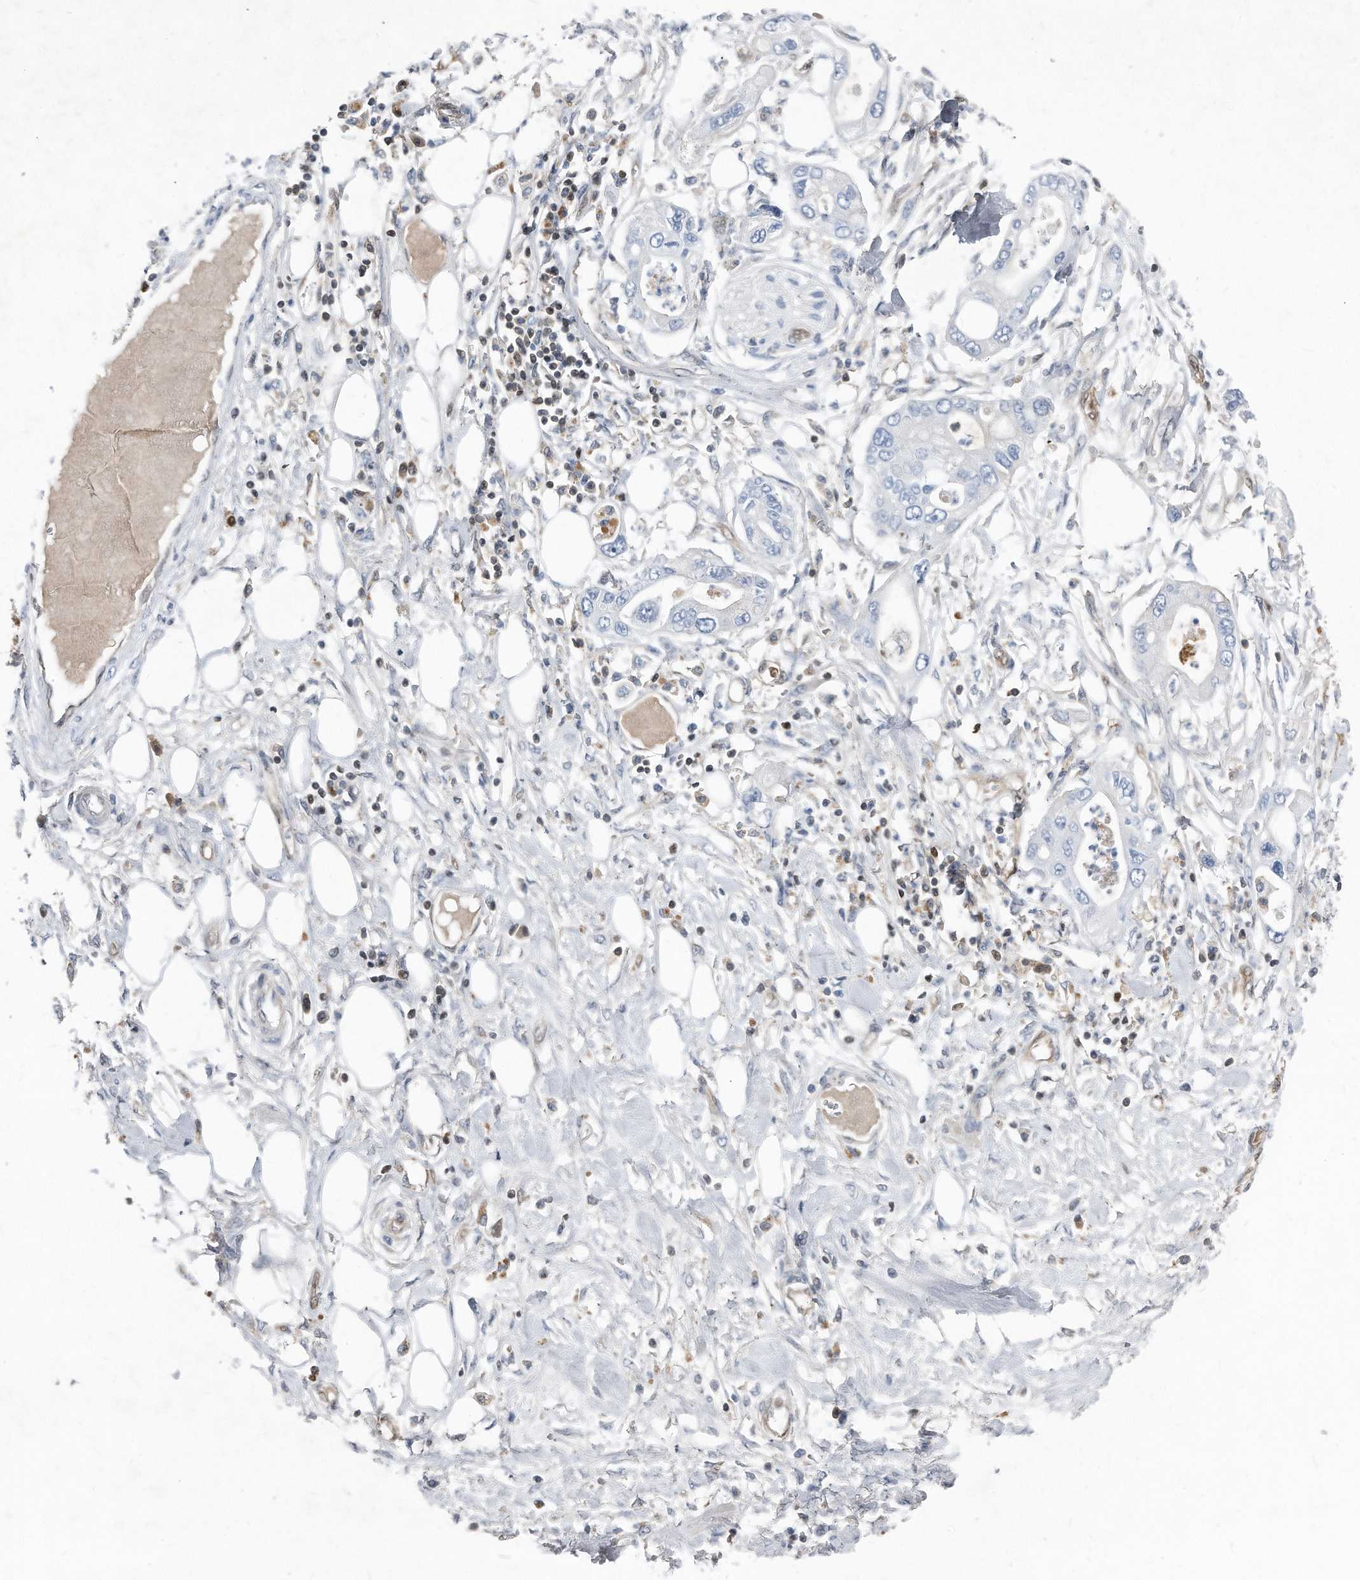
{"staining": {"intensity": "negative", "quantity": "none", "location": "none"}, "tissue": "pancreatic cancer", "cell_type": "Tumor cells", "image_type": "cancer", "snomed": [{"axis": "morphology", "description": "Adenocarcinoma, NOS"}, {"axis": "topography", "description": "Pancreas"}], "caption": "Photomicrograph shows no protein staining in tumor cells of pancreatic cancer (adenocarcinoma) tissue. The staining was performed using DAB (3,3'-diaminobenzidine) to visualize the protein expression in brown, while the nuclei were stained in blue with hematoxylin (Magnification: 20x).", "gene": "MAP2K6", "patient": {"sex": "male", "age": 68}}